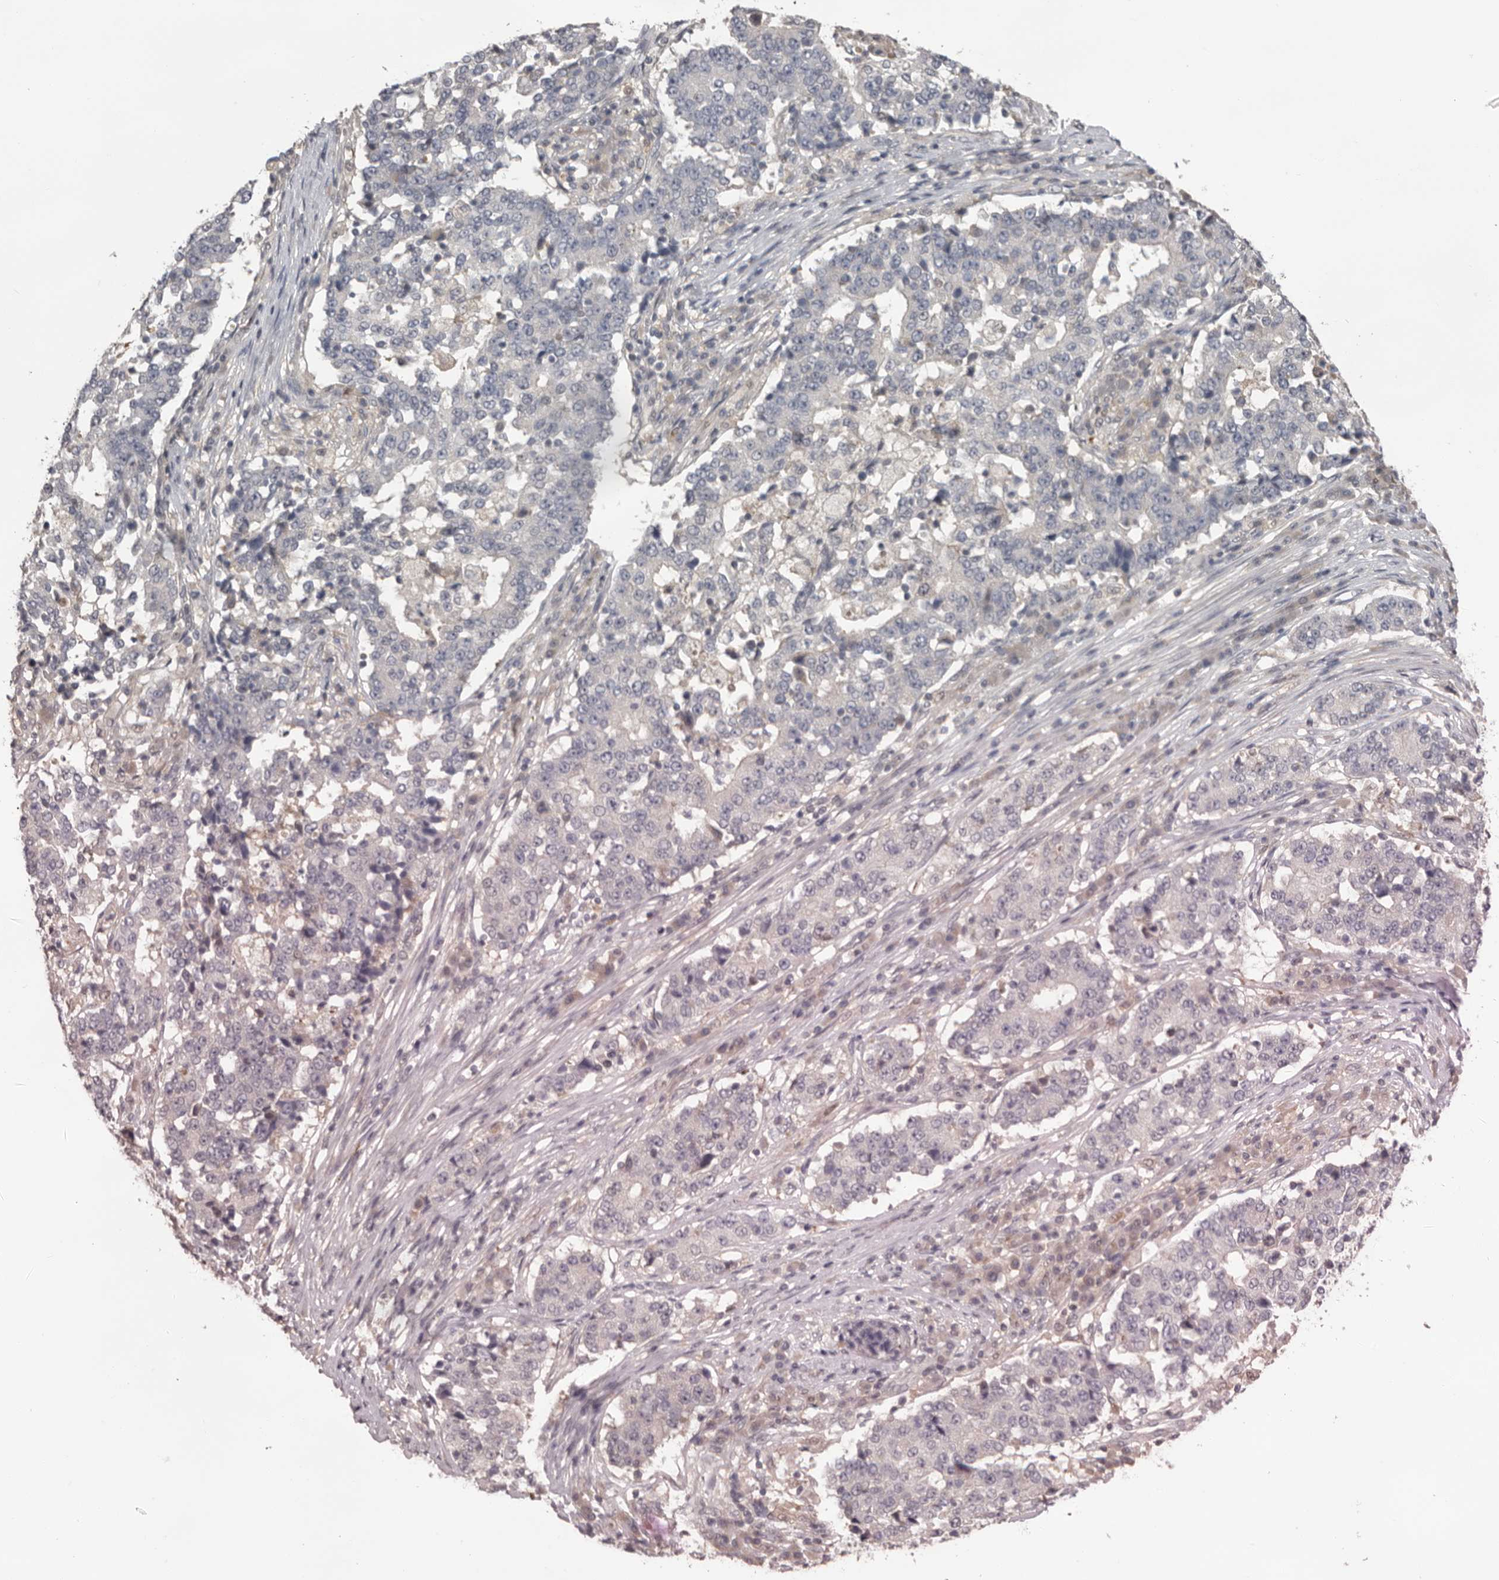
{"staining": {"intensity": "negative", "quantity": "none", "location": "none"}, "tissue": "stomach cancer", "cell_type": "Tumor cells", "image_type": "cancer", "snomed": [{"axis": "morphology", "description": "Adenocarcinoma, NOS"}, {"axis": "topography", "description": "Stomach"}], "caption": "High magnification brightfield microscopy of stomach adenocarcinoma stained with DAB (brown) and counterstained with hematoxylin (blue): tumor cells show no significant positivity.", "gene": "MDH1", "patient": {"sex": "male", "age": 59}}